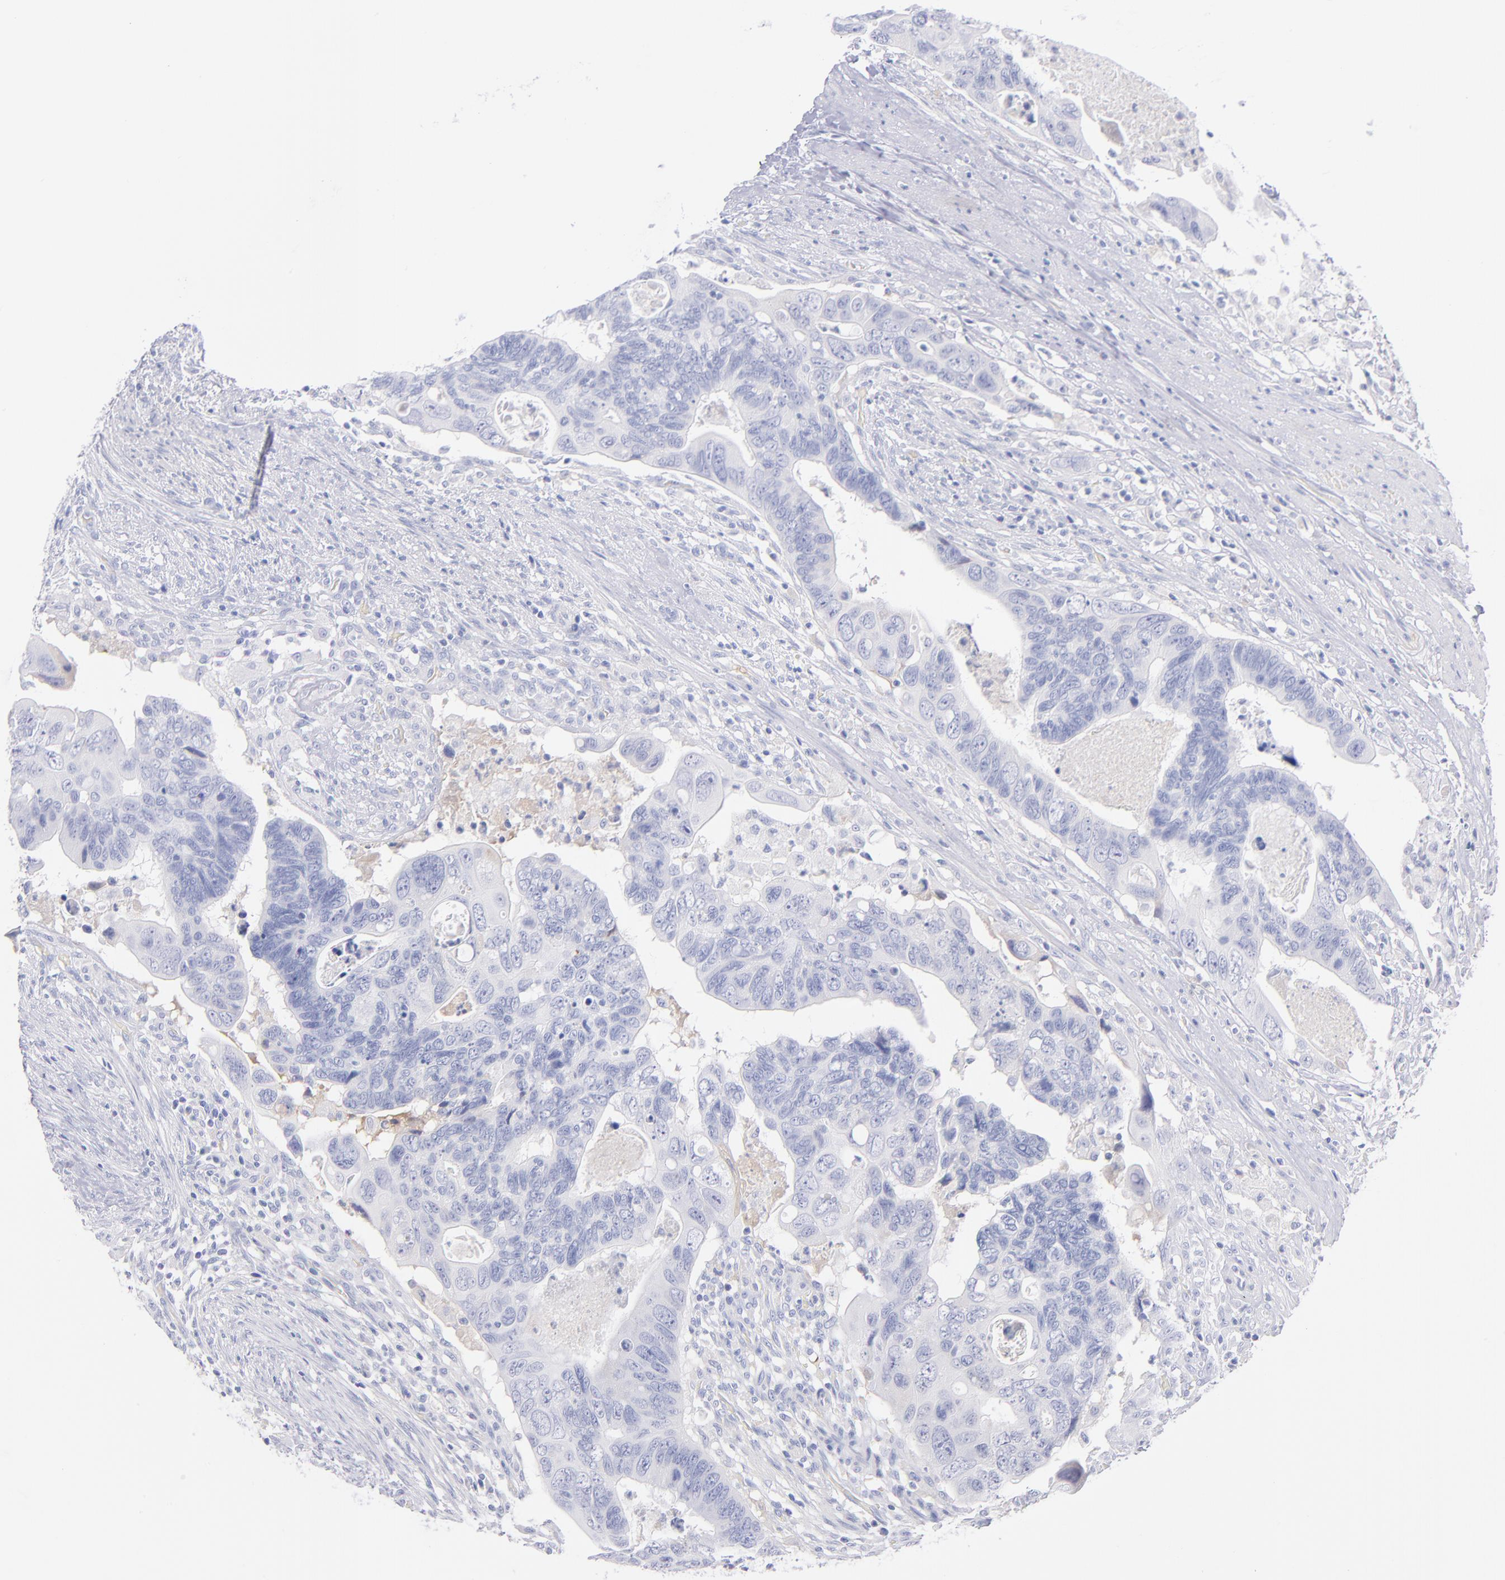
{"staining": {"intensity": "negative", "quantity": "none", "location": "none"}, "tissue": "colorectal cancer", "cell_type": "Tumor cells", "image_type": "cancer", "snomed": [{"axis": "morphology", "description": "Adenocarcinoma, NOS"}, {"axis": "topography", "description": "Rectum"}], "caption": "Immunohistochemistry (IHC) of human colorectal adenocarcinoma exhibits no positivity in tumor cells.", "gene": "HP", "patient": {"sex": "male", "age": 53}}